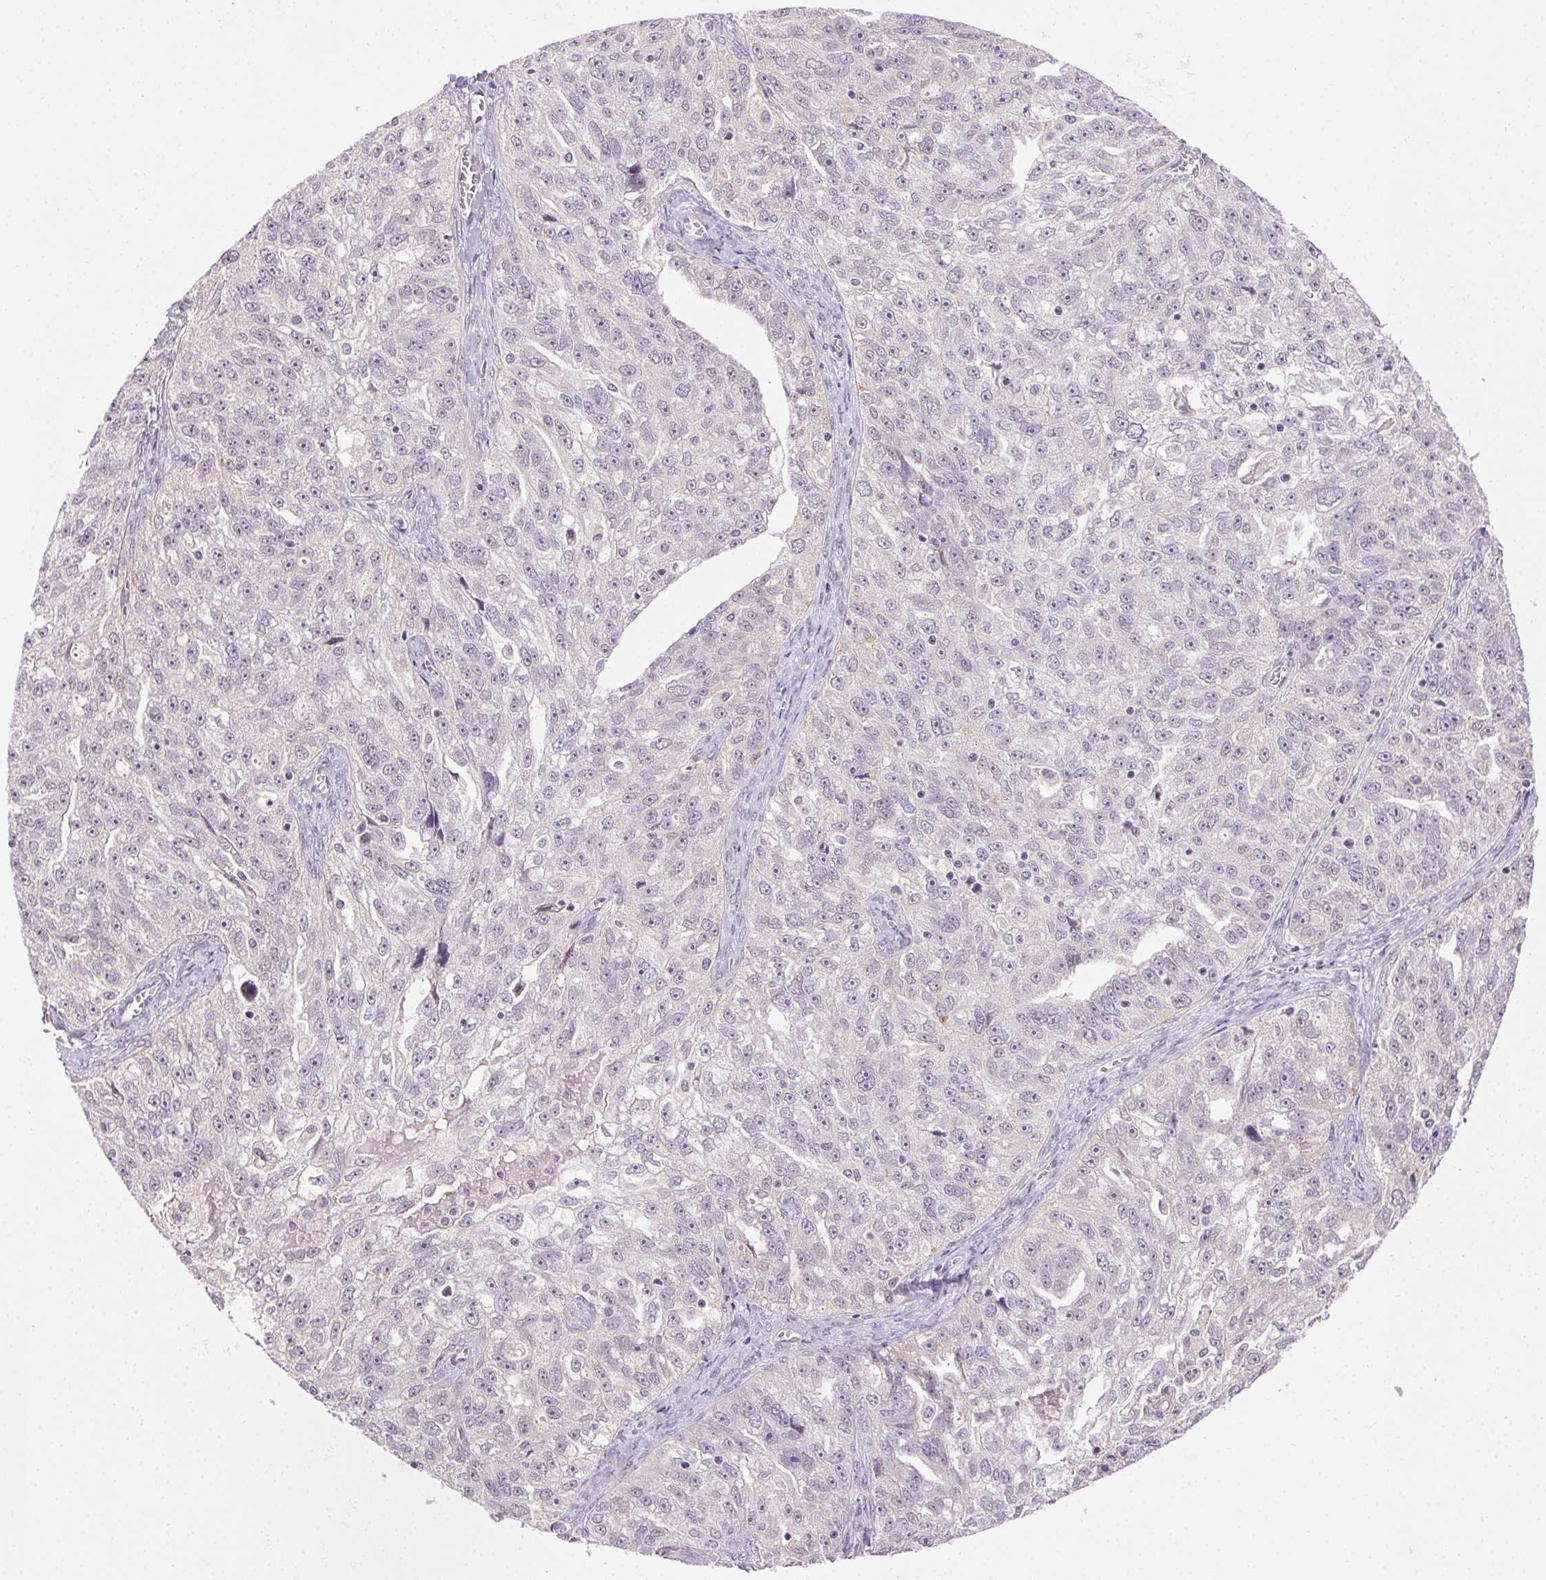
{"staining": {"intensity": "negative", "quantity": "none", "location": "none"}, "tissue": "ovarian cancer", "cell_type": "Tumor cells", "image_type": "cancer", "snomed": [{"axis": "morphology", "description": "Cystadenocarcinoma, serous, NOS"}, {"axis": "topography", "description": "Ovary"}], "caption": "The immunohistochemistry (IHC) micrograph has no significant expression in tumor cells of ovarian cancer tissue.", "gene": "FAM168A", "patient": {"sex": "female", "age": 51}}